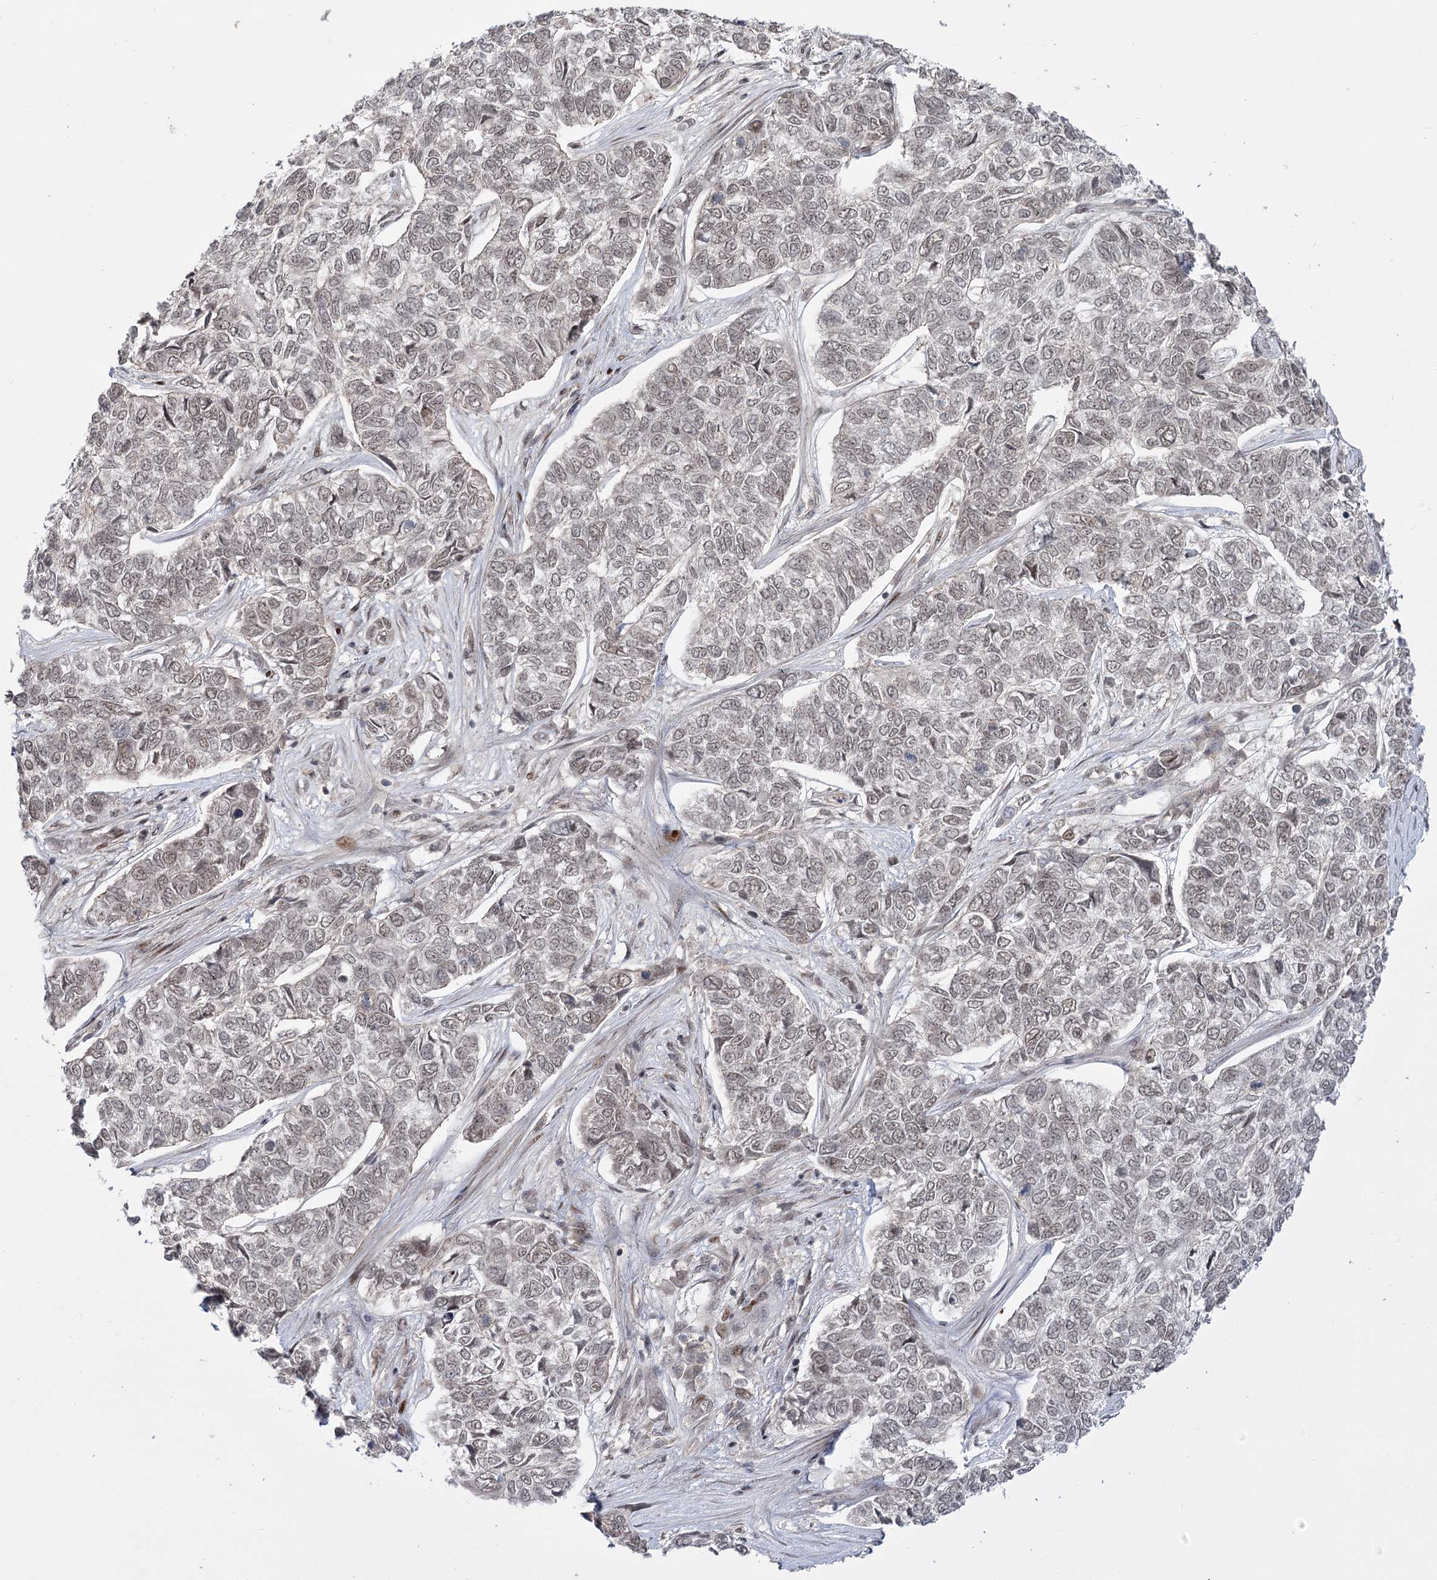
{"staining": {"intensity": "negative", "quantity": "none", "location": "none"}, "tissue": "skin cancer", "cell_type": "Tumor cells", "image_type": "cancer", "snomed": [{"axis": "morphology", "description": "Basal cell carcinoma"}, {"axis": "topography", "description": "Skin"}], "caption": "Tumor cells are negative for brown protein staining in skin basal cell carcinoma. The staining was performed using DAB to visualize the protein expression in brown, while the nuclei were stained in blue with hematoxylin (Magnification: 20x).", "gene": "HELQ", "patient": {"sex": "female", "age": 65}}